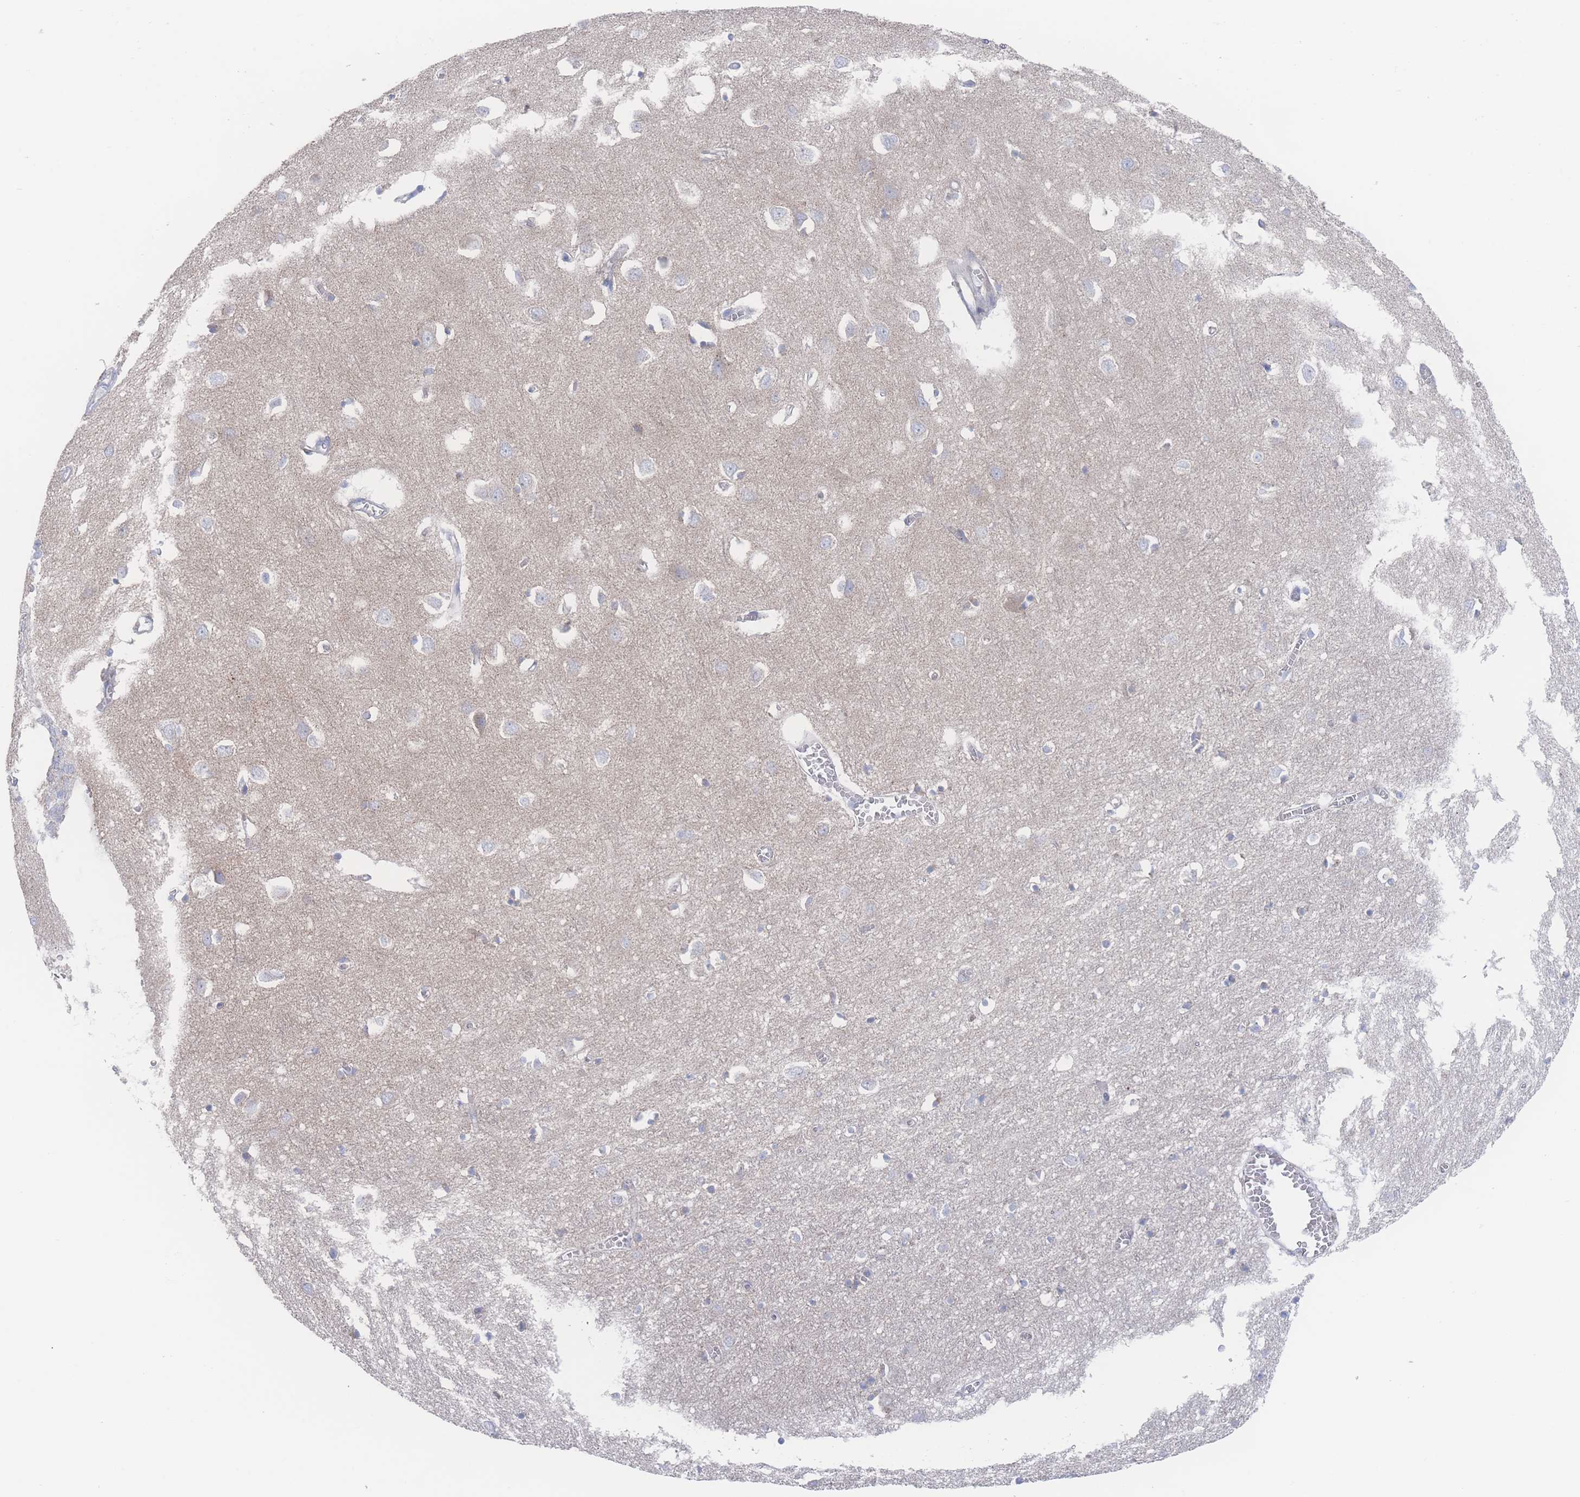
{"staining": {"intensity": "negative", "quantity": "none", "location": "none"}, "tissue": "cerebral cortex", "cell_type": "Endothelial cells", "image_type": "normal", "snomed": [{"axis": "morphology", "description": "Normal tissue, NOS"}, {"axis": "topography", "description": "Cerebral cortex"}], "caption": "A histopathology image of cerebral cortex stained for a protein displays no brown staining in endothelial cells. Brightfield microscopy of immunohistochemistry (IHC) stained with DAB (brown) and hematoxylin (blue), captured at high magnification.", "gene": "SNPH", "patient": {"sex": "female", "age": 64}}